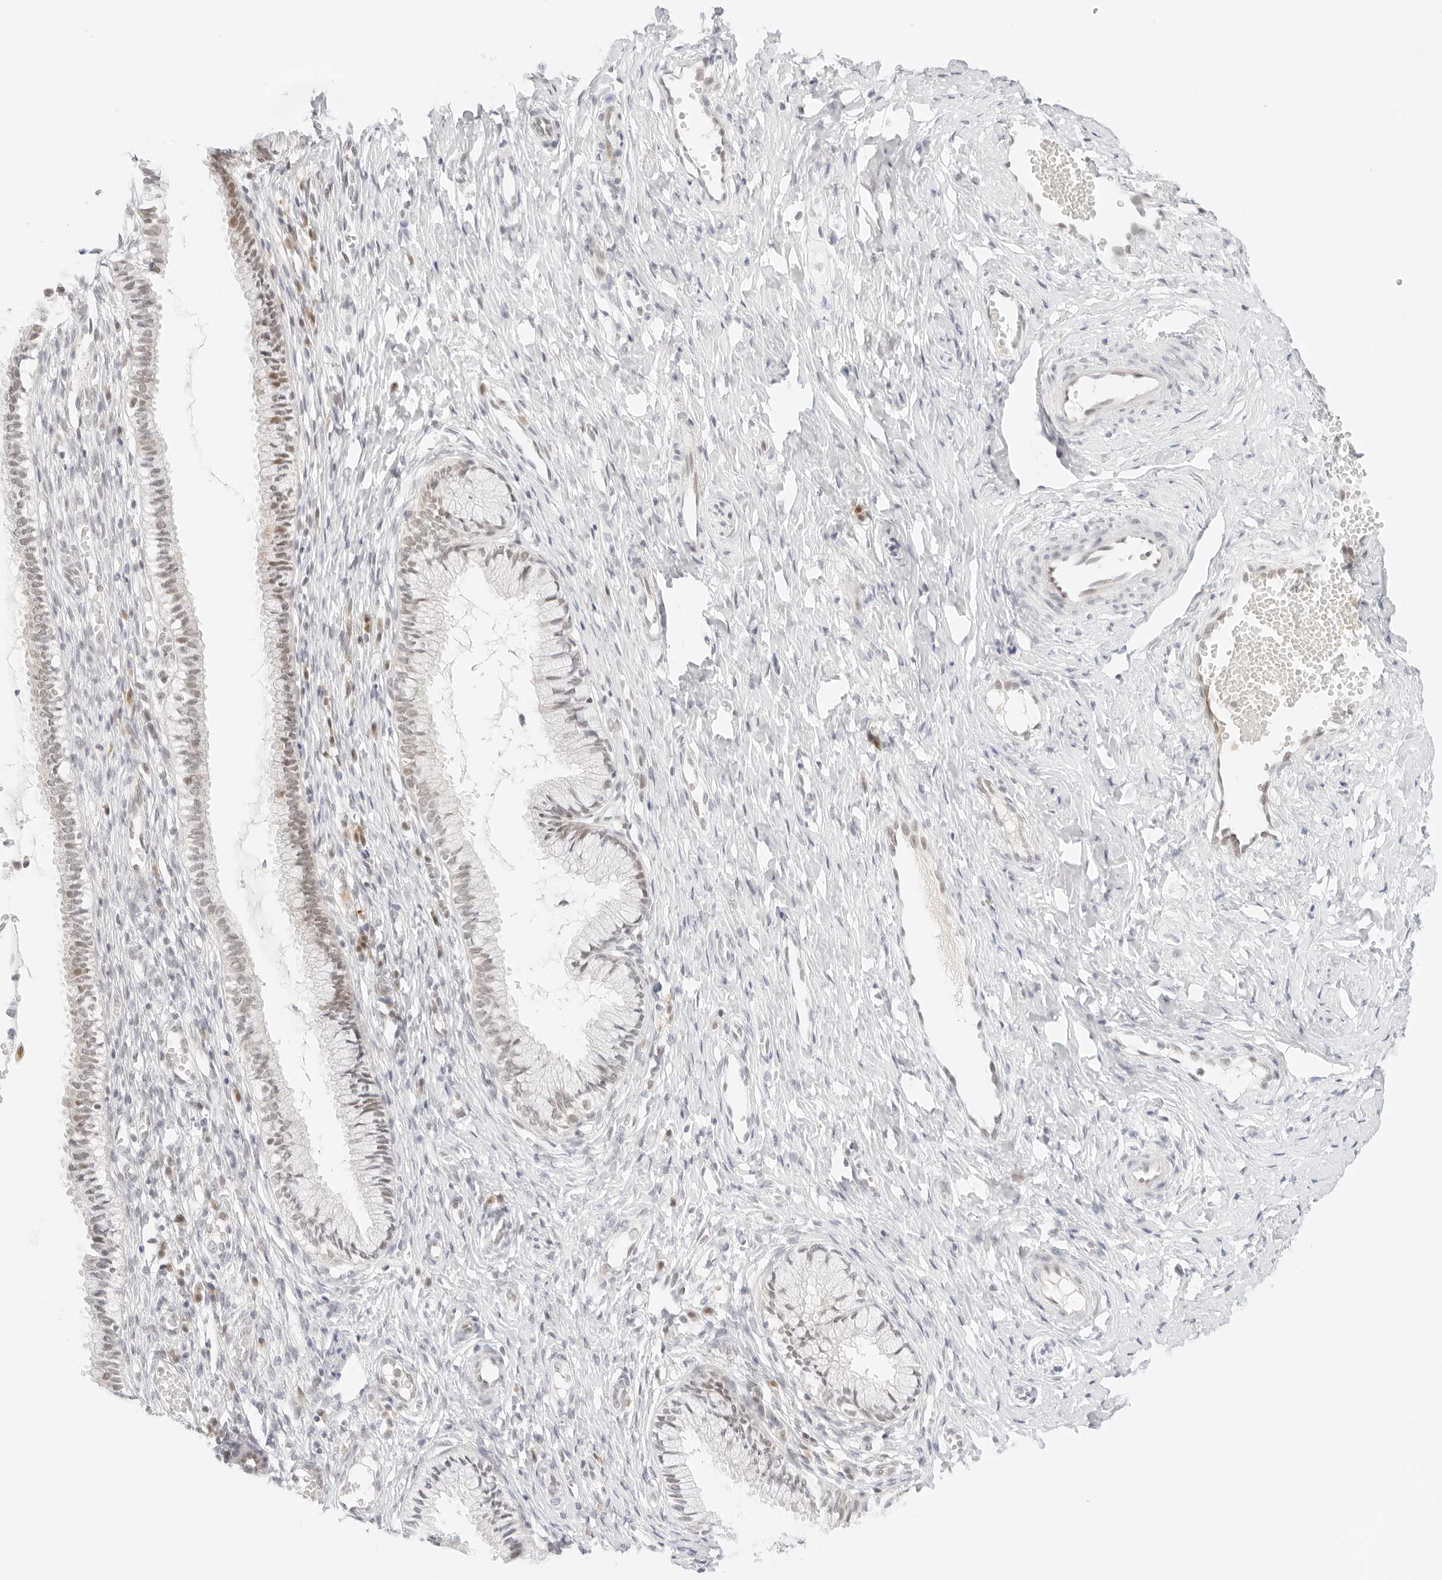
{"staining": {"intensity": "negative", "quantity": "none", "location": "none"}, "tissue": "cervix", "cell_type": "Glandular cells", "image_type": "normal", "snomed": [{"axis": "morphology", "description": "Normal tissue, NOS"}, {"axis": "topography", "description": "Cervix"}], "caption": "IHC of normal cervix displays no positivity in glandular cells. (DAB immunohistochemistry visualized using brightfield microscopy, high magnification).", "gene": "POLR3C", "patient": {"sex": "female", "age": 27}}